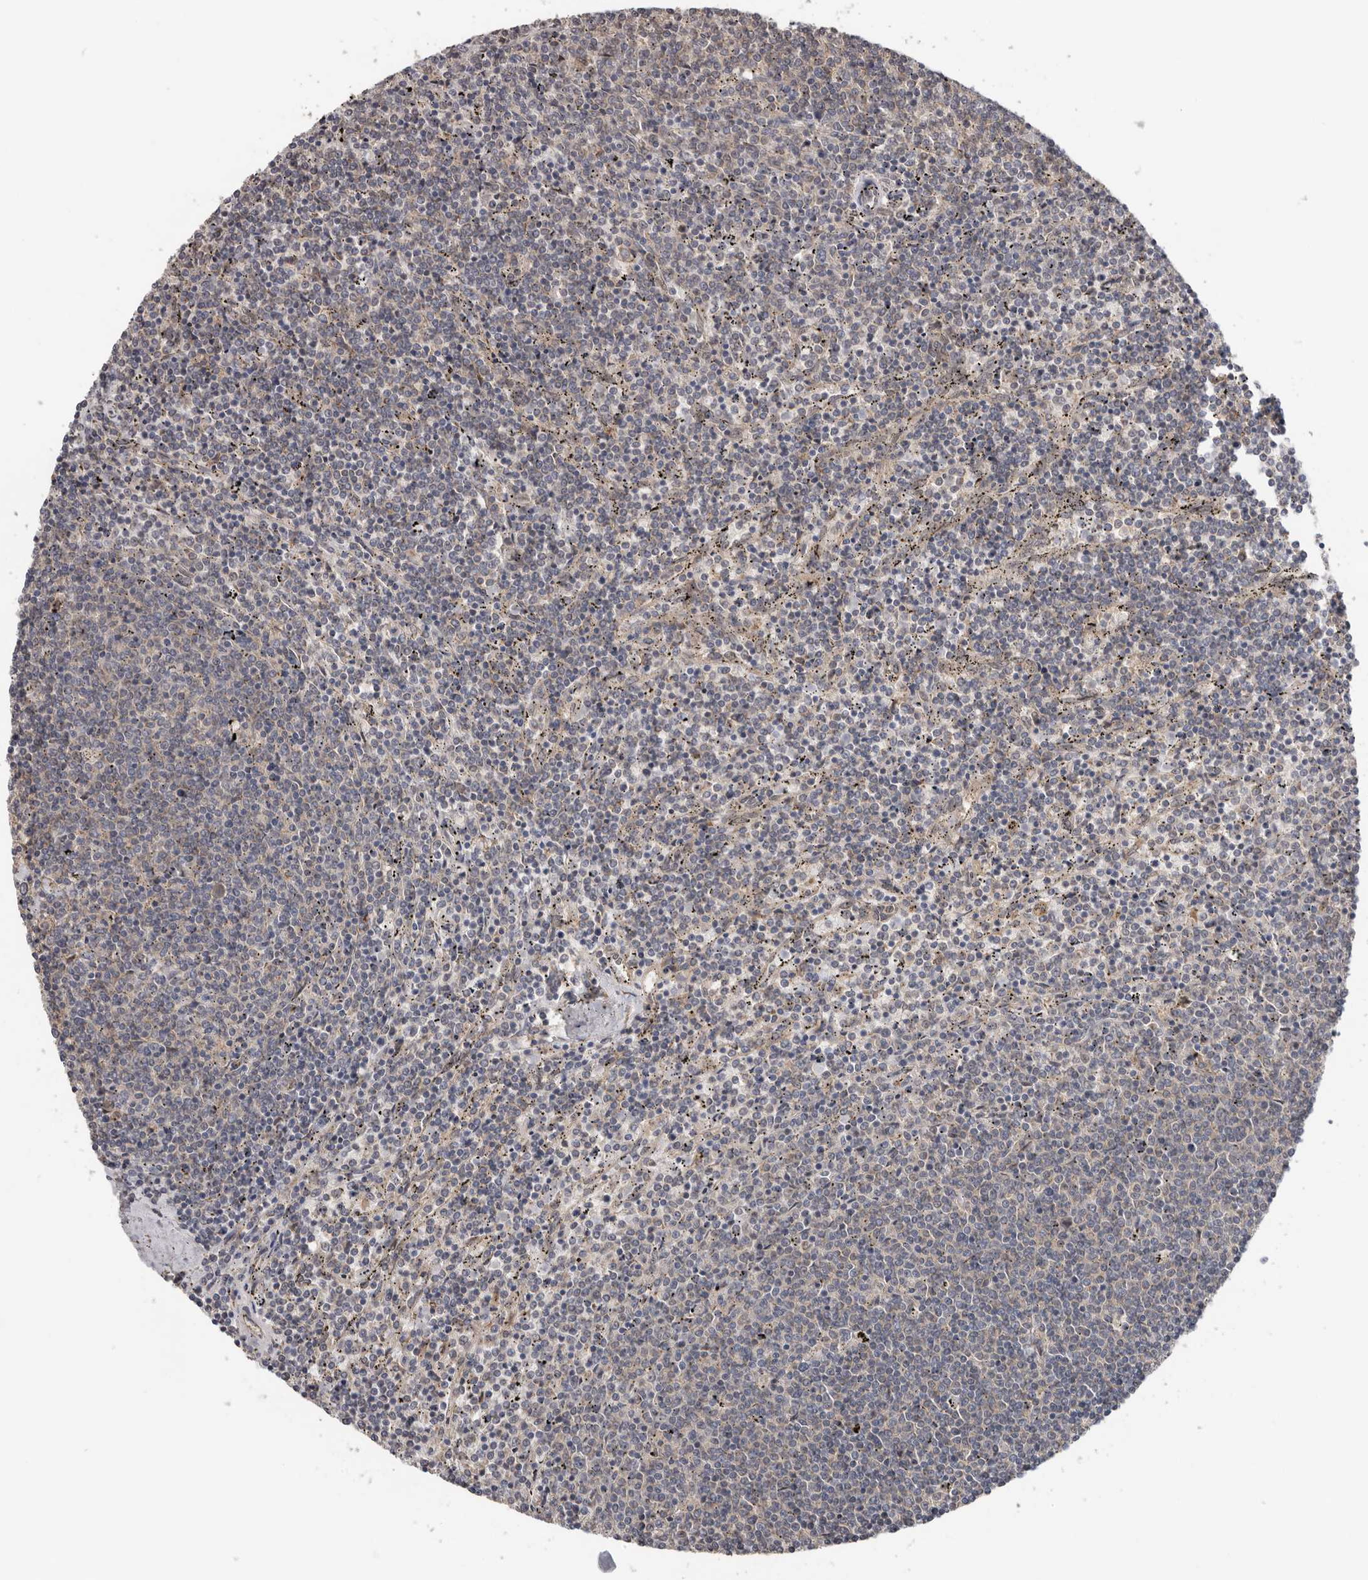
{"staining": {"intensity": "negative", "quantity": "none", "location": "none"}, "tissue": "lymphoma", "cell_type": "Tumor cells", "image_type": "cancer", "snomed": [{"axis": "morphology", "description": "Malignant lymphoma, non-Hodgkin's type, Low grade"}, {"axis": "topography", "description": "Spleen"}], "caption": "DAB immunohistochemical staining of lymphoma exhibits no significant positivity in tumor cells.", "gene": "HINT3", "patient": {"sex": "female", "age": 50}}